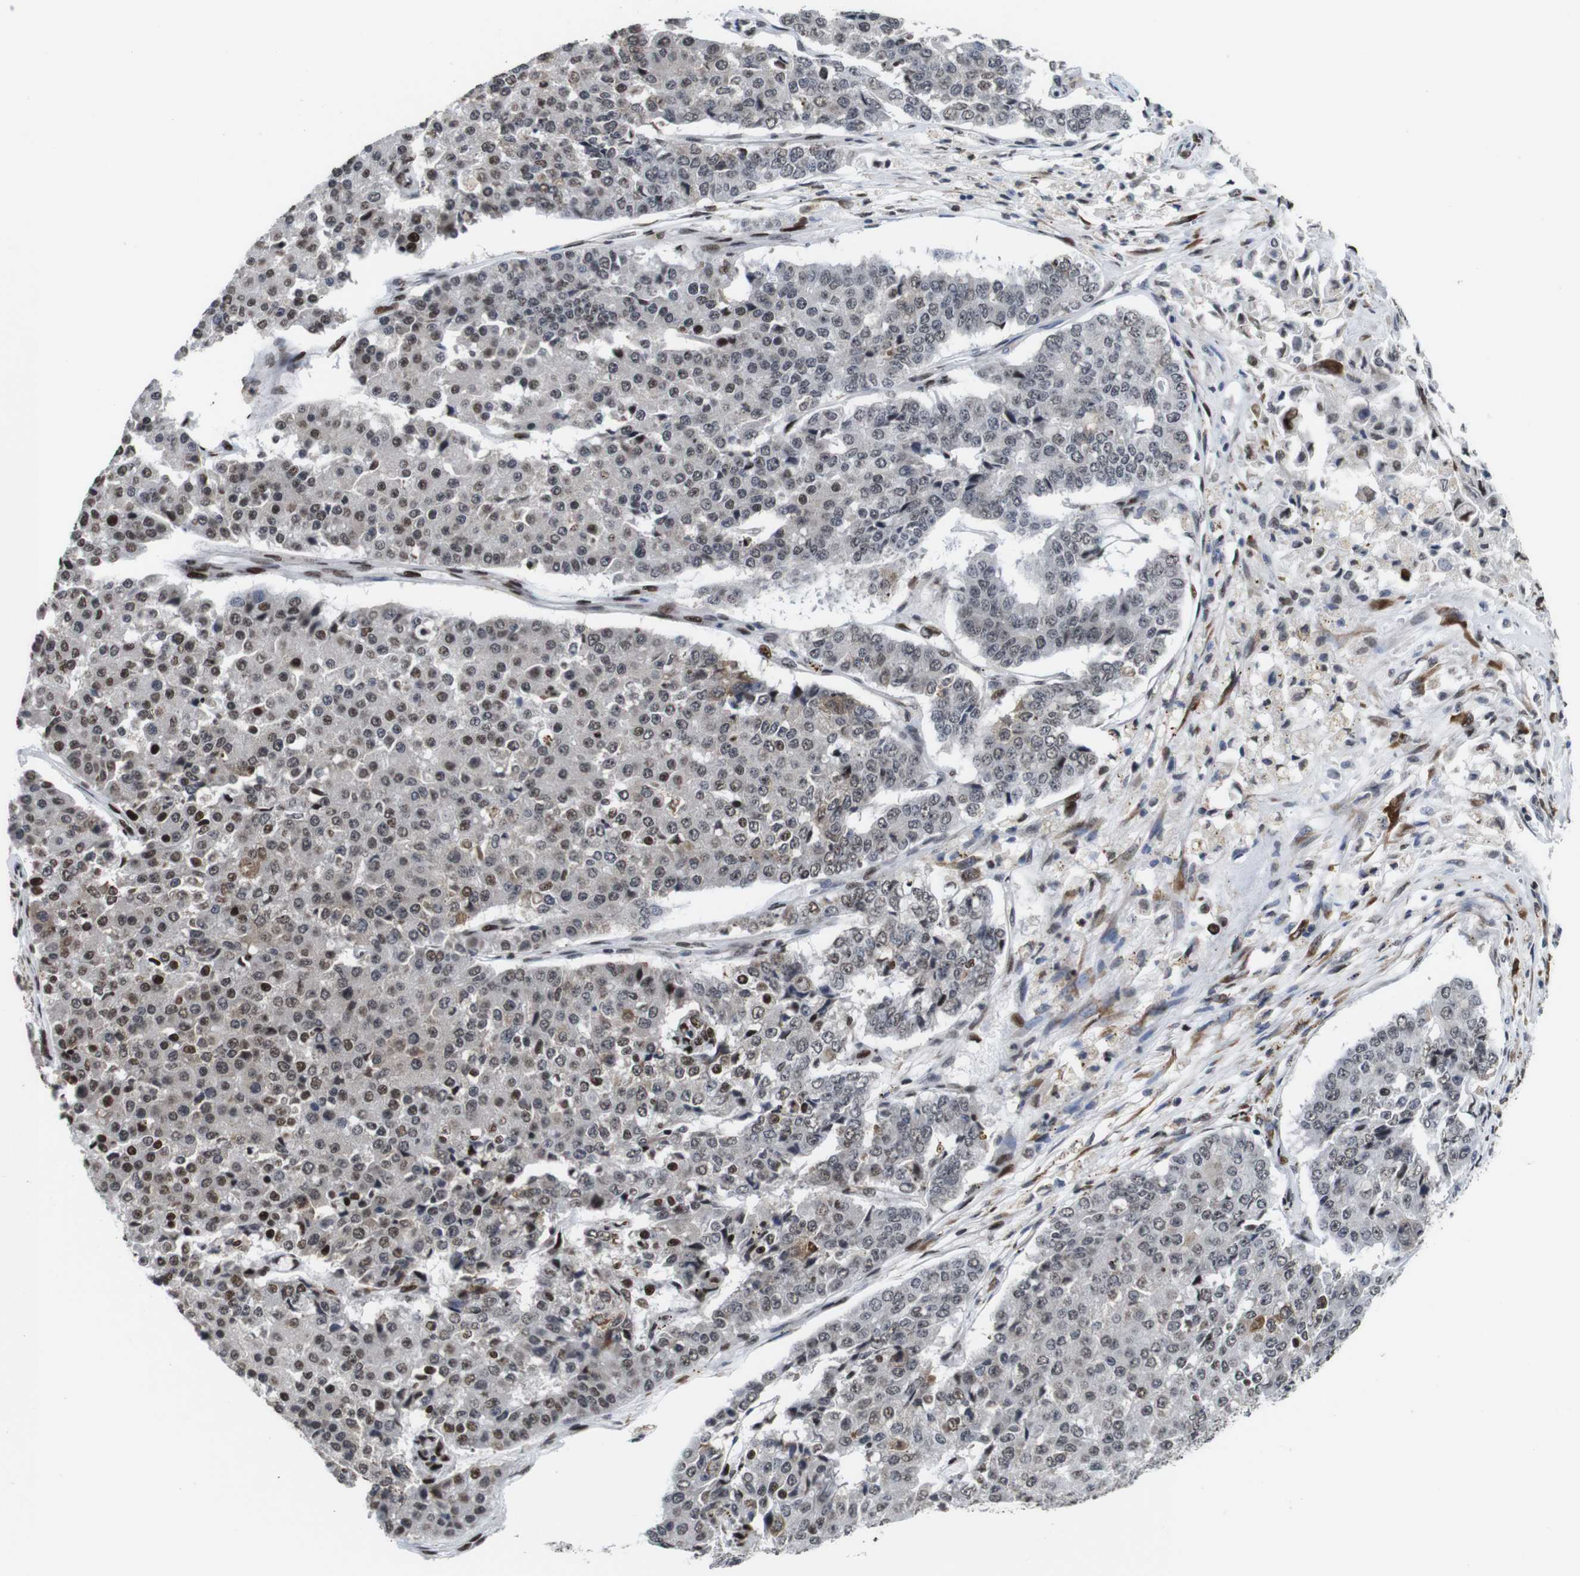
{"staining": {"intensity": "strong", "quantity": ">75%", "location": "nuclear"}, "tissue": "pancreatic cancer", "cell_type": "Tumor cells", "image_type": "cancer", "snomed": [{"axis": "morphology", "description": "Adenocarcinoma, NOS"}, {"axis": "topography", "description": "Pancreas"}], "caption": "Pancreatic adenocarcinoma stained with a protein marker displays strong staining in tumor cells.", "gene": "EIF4G1", "patient": {"sex": "male", "age": 50}}